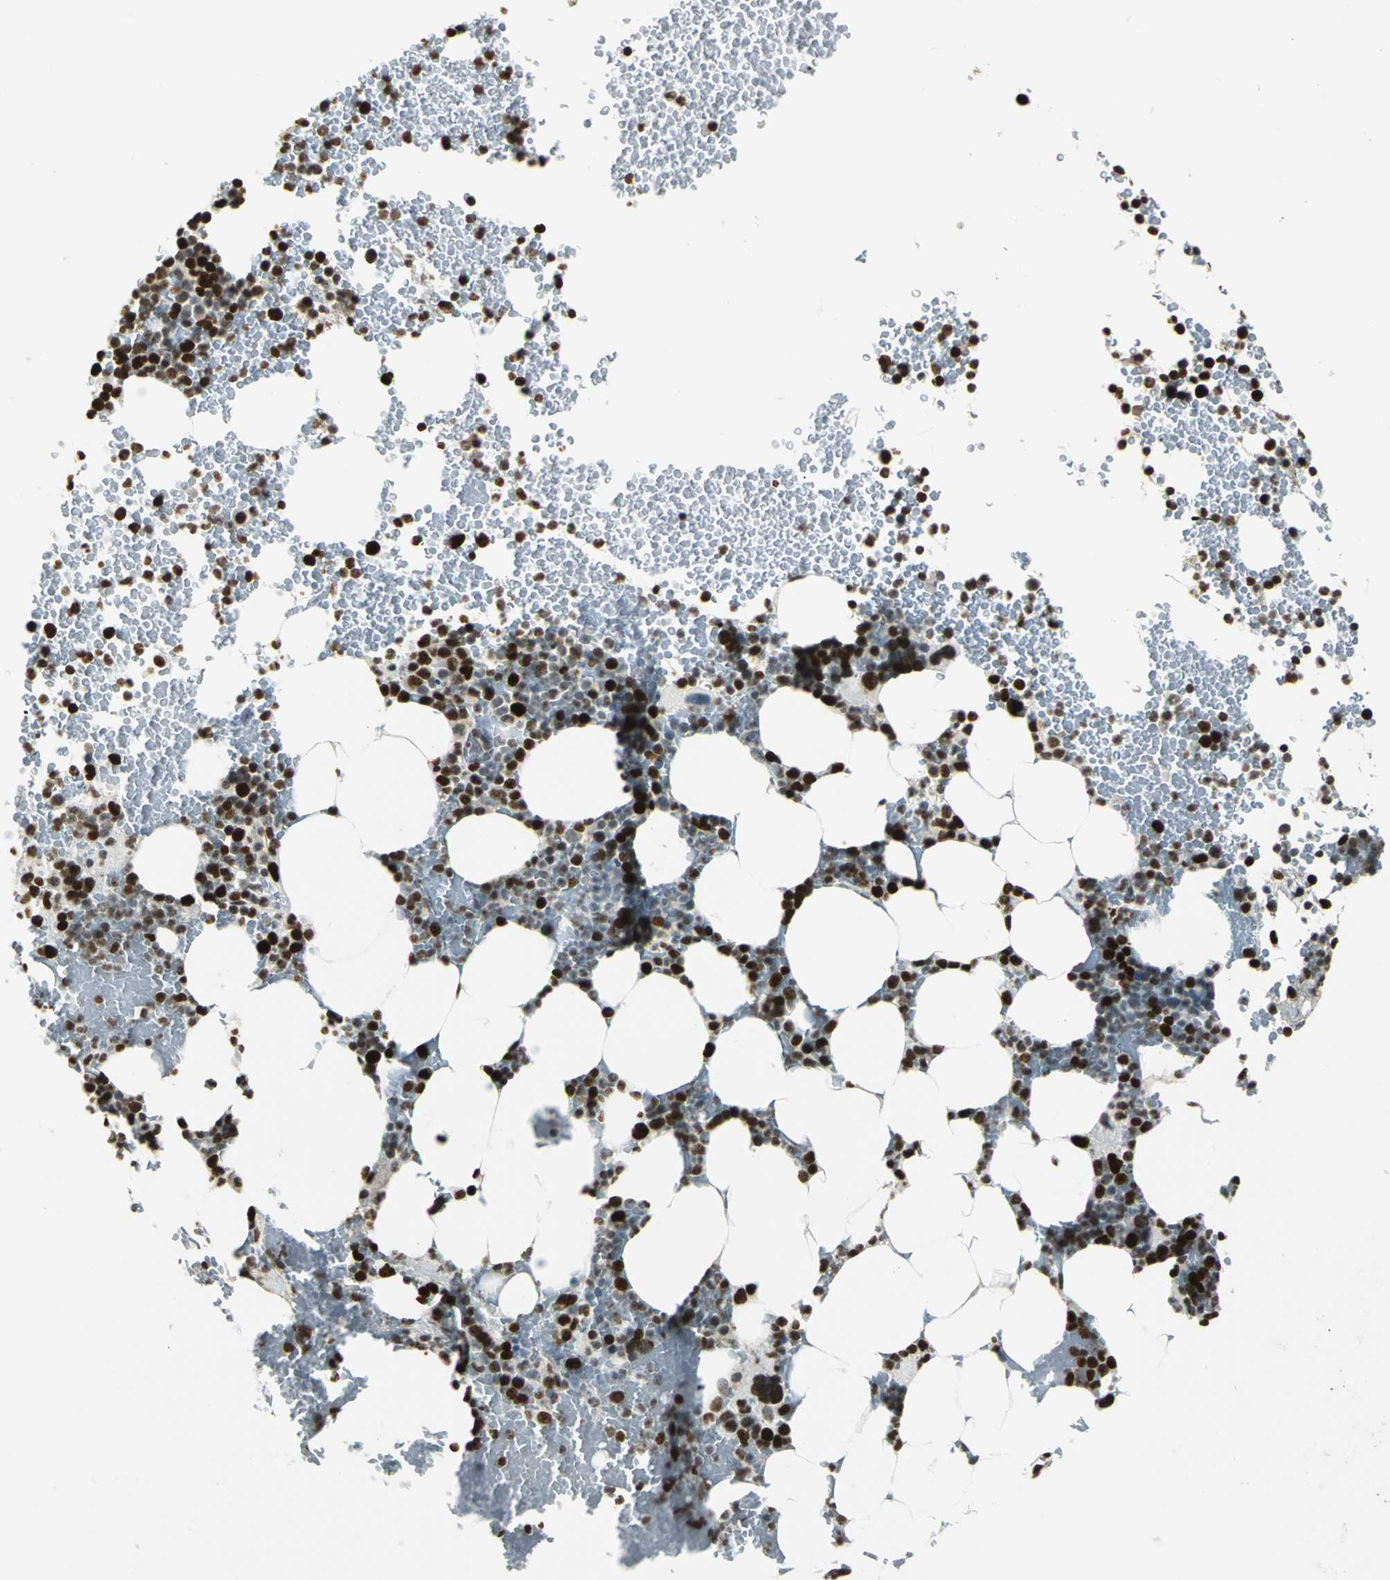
{"staining": {"intensity": "strong", "quantity": ">75%", "location": "nuclear"}, "tissue": "bone marrow", "cell_type": "Hematopoietic cells", "image_type": "normal", "snomed": [{"axis": "morphology", "description": "Normal tissue, NOS"}, {"axis": "topography", "description": "Bone marrow"}], "caption": "This photomicrograph displays immunohistochemistry staining of normal human bone marrow, with high strong nuclear positivity in about >75% of hematopoietic cells.", "gene": "MCM4", "patient": {"sex": "female", "age": 66}}